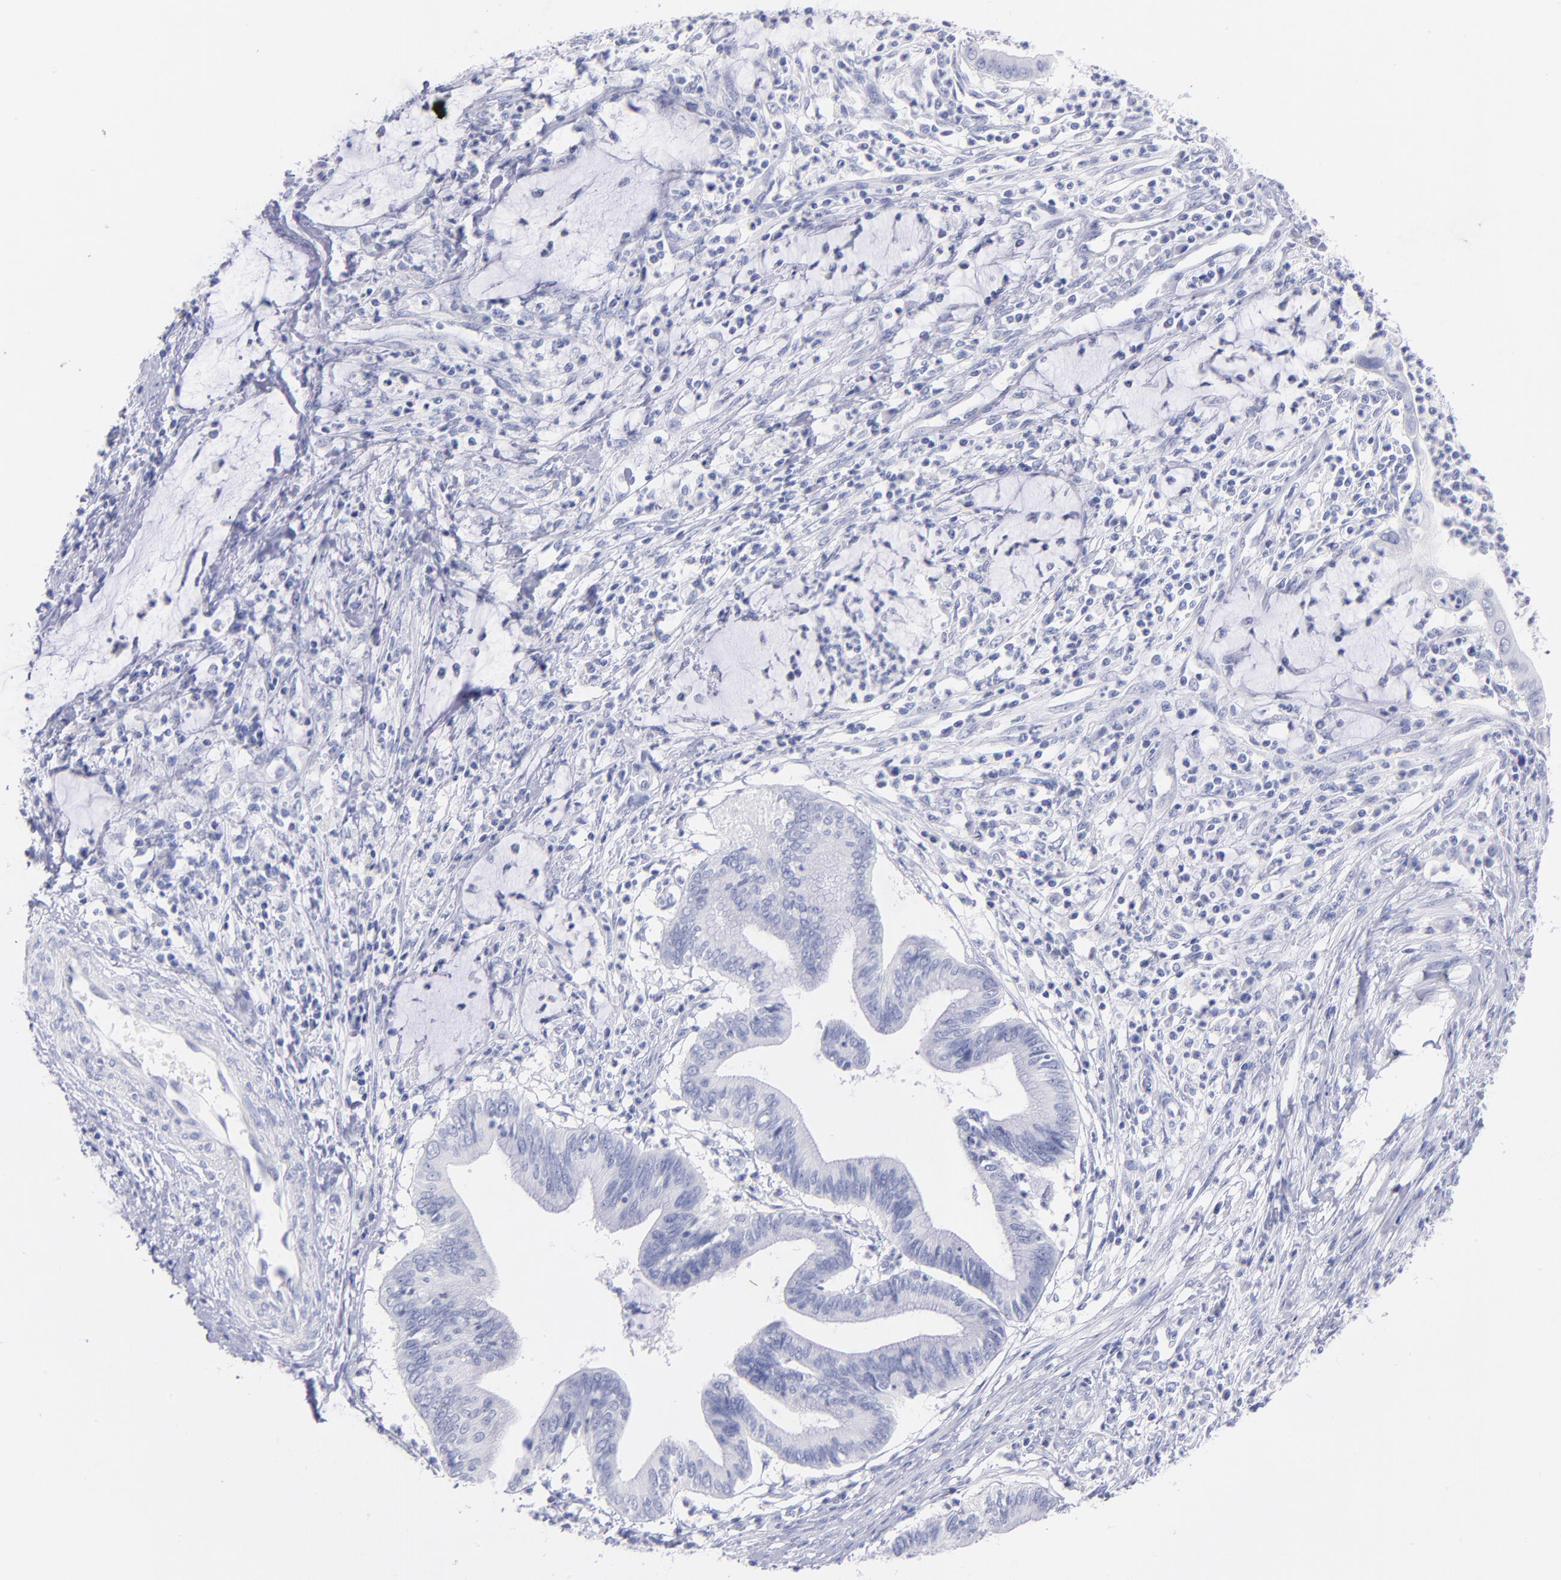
{"staining": {"intensity": "negative", "quantity": "none", "location": "none"}, "tissue": "cervical cancer", "cell_type": "Tumor cells", "image_type": "cancer", "snomed": [{"axis": "morphology", "description": "Adenocarcinoma, NOS"}, {"axis": "topography", "description": "Cervix"}], "caption": "DAB immunohistochemical staining of cervical cancer (adenocarcinoma) exhibits no significant expression in tumor cells.", "gene": "SCGN", "patient": {"sex": "female", "age": 36}}